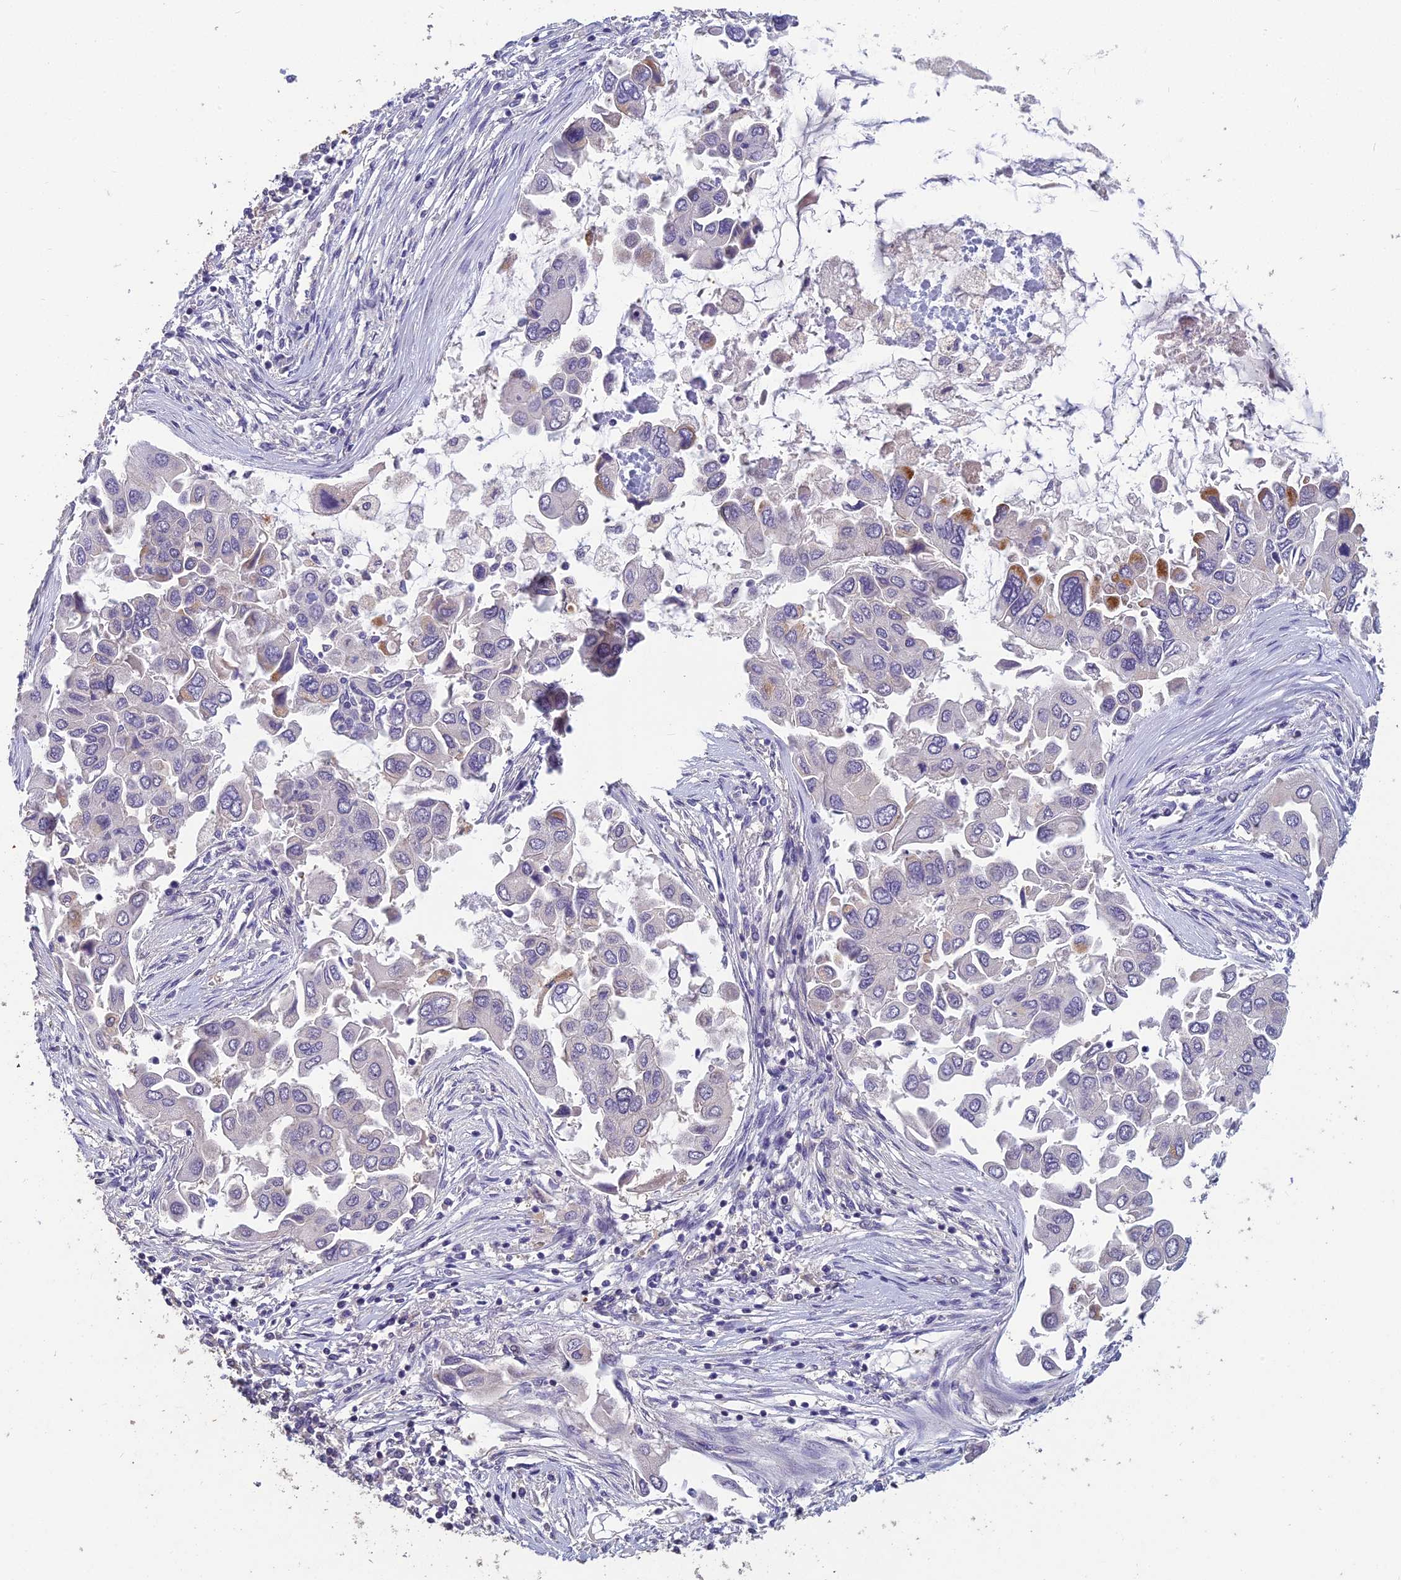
{"staining": {"intensity": "moderate", "quantity": "<25%", "location": "cytoplasmic/membranous"}, "tissue": "lung cancer", "cell_type": "Tumor cells", "image_type": "cancer", "snomed": [{"axis": "morphology", "description": "Adenocarcinoma, NOS"}, {"axis": "topography", "description": "Lung"}], "caption": "This is a micrograph of immunohistochemistry (IHC) staining of lung adenocarcinoma, which shows moderate expression in the cytoplasmic/membranous of tumor cells.", "gene": "CEACAM16", "patient": {"sex": "female", "age": 76}}